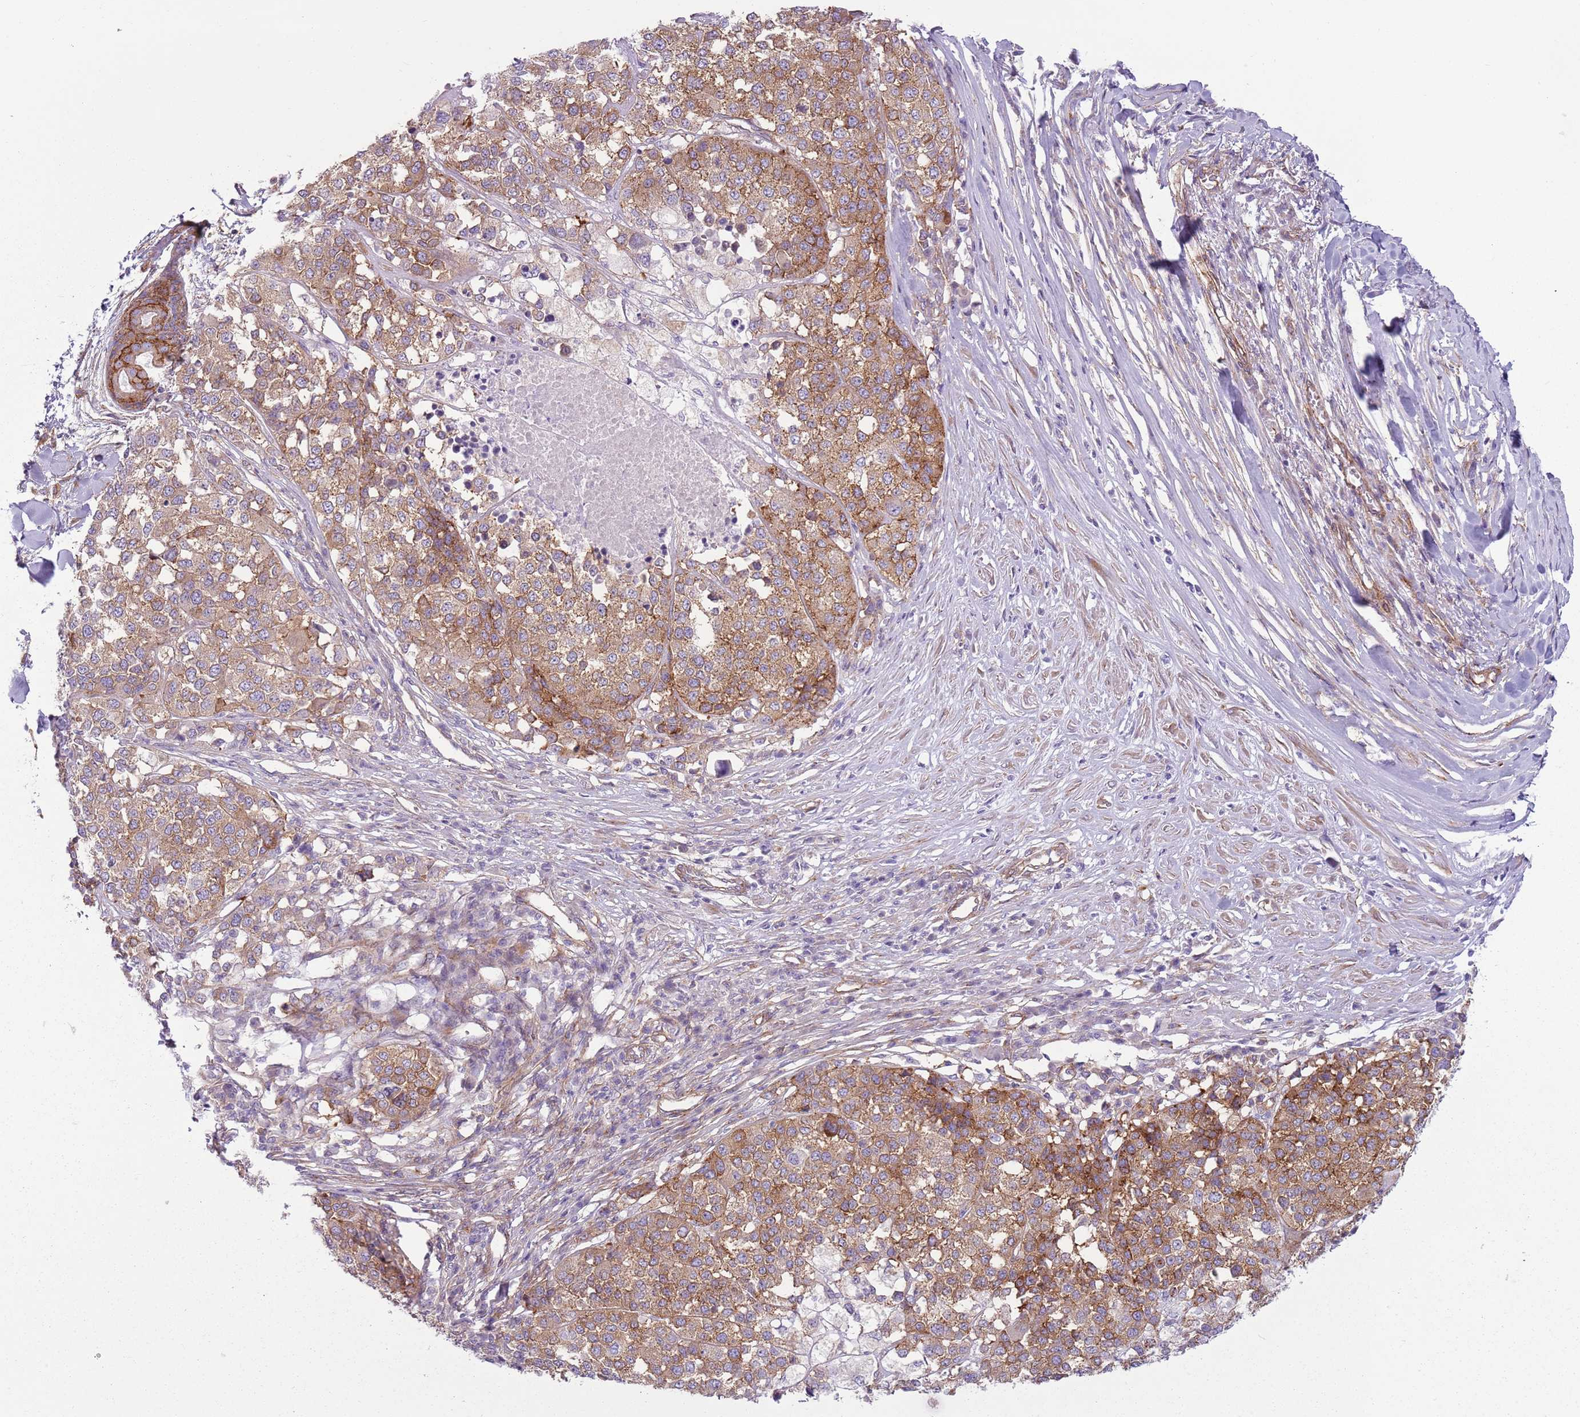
{"staining": {"intensity": "moderate", "quantity": ">75%", "location": "cytoplasmic/membranous"}, "tissue": "melanoma", "cell_type": "Tumor cells", "image_type": "cancer", "snomed": [{"axis": "morphology", "description": "Malignant melanoma, Metastatic site"}, {"axis": "topography", "description": "Lymph node"}], "caption": "Immunohistochemical staining of malignant melanoma (metastatic site) shows moderate cytoplasmic/membranous protein expression in about >75% of tumor cells.", "gene": "SNX1", "patient": {"sex": "male", "age": 44}}